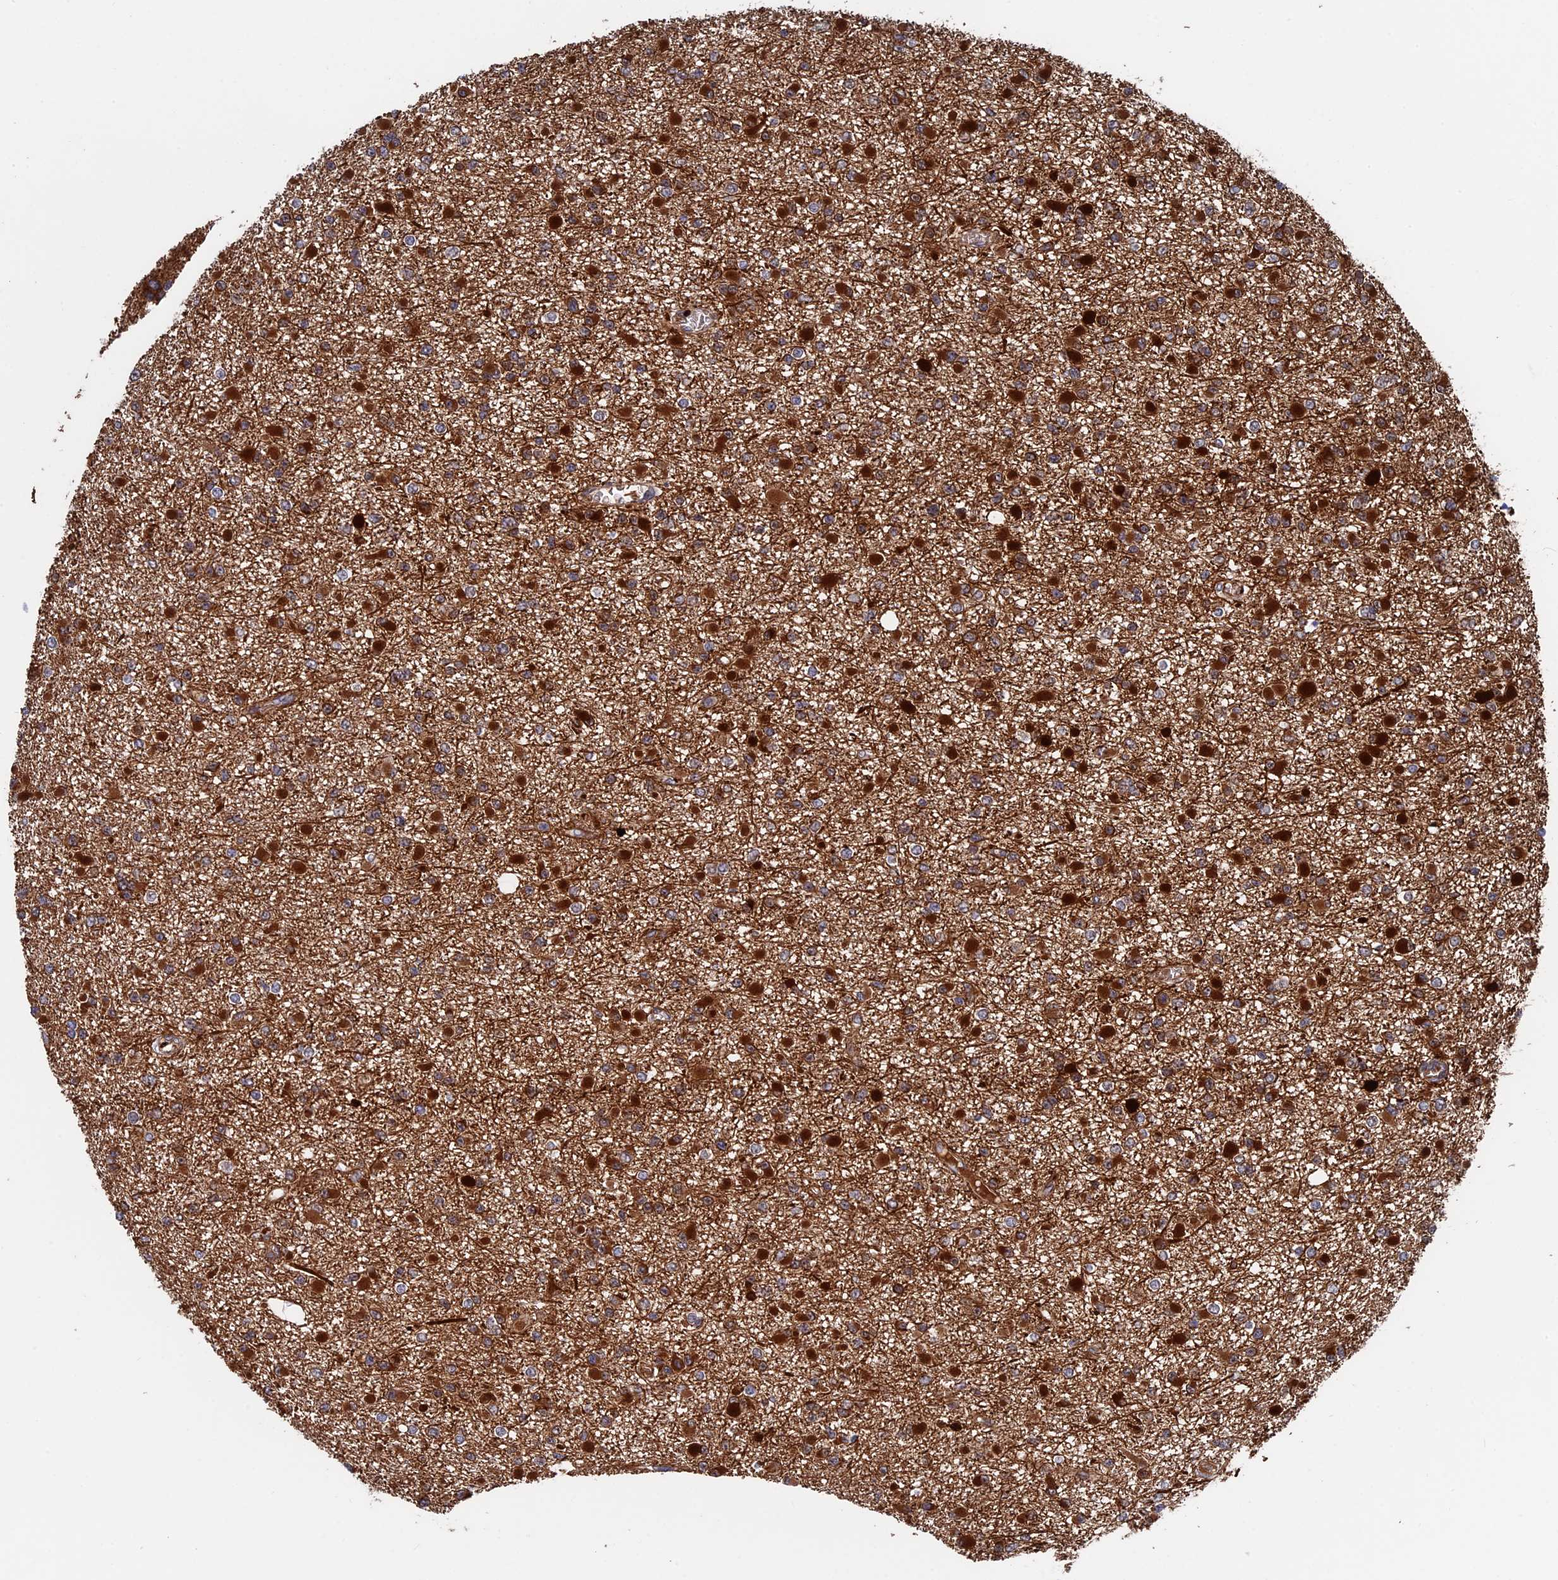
{"staining": {"intensity": "strong", "quantity": "25%-75%", "location": "cytoplasmic/membranous"}, "tissue": "glioma", "cell_type": "Tumor cells", "image_type": "cancer", "snomed": [{"axis": "morphology", "description": "Glioma, malignant, Low grade"}, {"axis": "topography", "description": "Brain"}], "caption": "Immunohistochemistry (IHC) image of neoplastic tissue: malignant glioma (low-grade) stained using immunohistochemistry reveals high levels of strong protein expression localized specifically in the cytoplasmic/membranous of tumor cells, appearing as a cytoplasmic/membranous brown color.", "gene": "EXOSC9", "patient": {"sex": "female", "age": 22}}